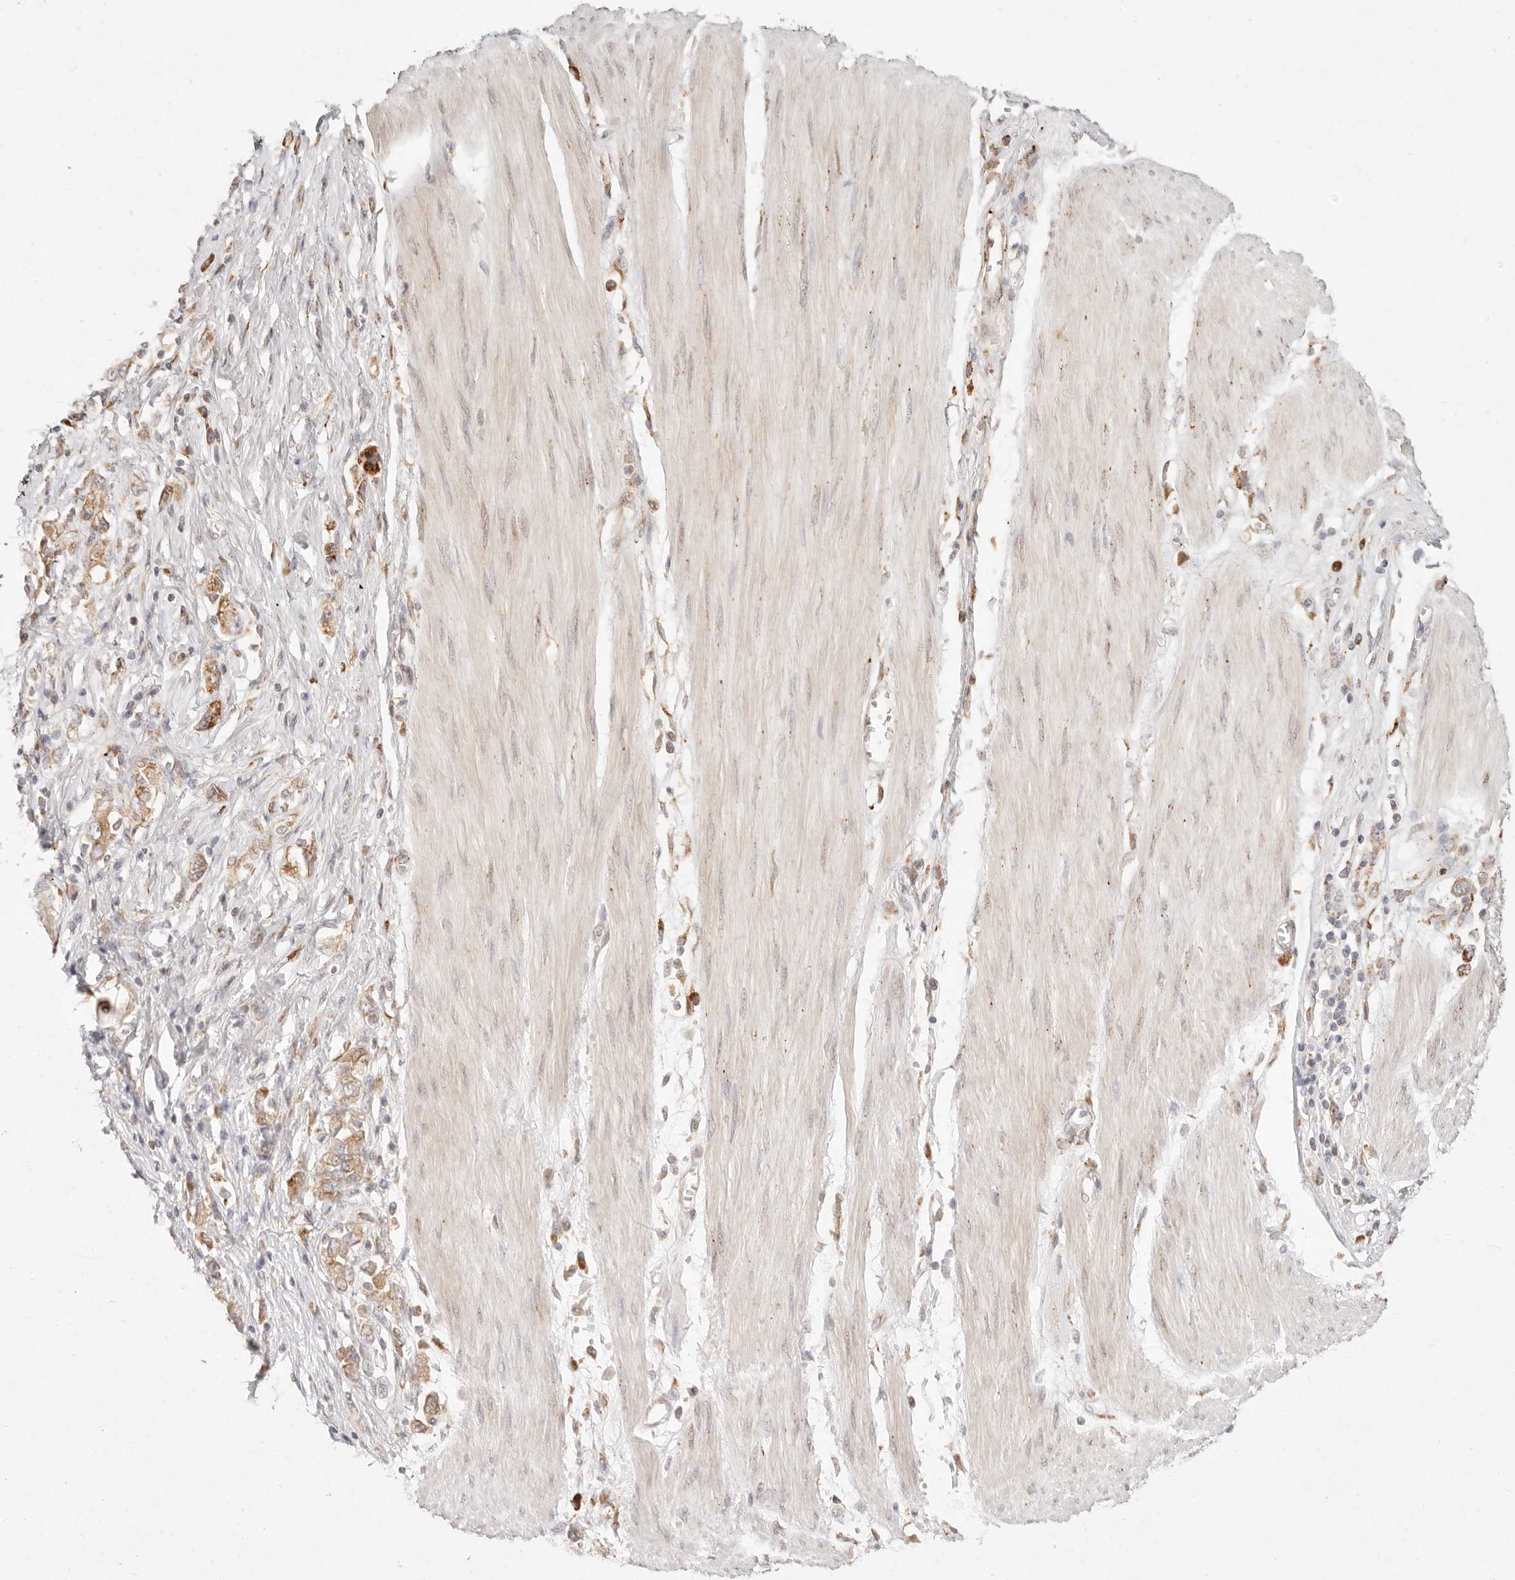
{"staining": {"intensity": "moderate", "quantity": ">75%", "location": "cytoplasmic/membranous"}, "tissue": "stomach cancer", "cell_type": "Tumor cells", "image_type": "cancer", "snomed": [{"axis": "morphology", "description": "Adenocarcinoma, NOS"}, {"axis": "topography", "description": "Stomach"}], "caption": "Brown immunohistochemical staining in stomach adenocarcinoma reveals moderate cytoplasmic/membranous staining in approximately >75% of tumor cells.", "gene": "C1orf127", "patient": {"sex": "female", "age": 76}}